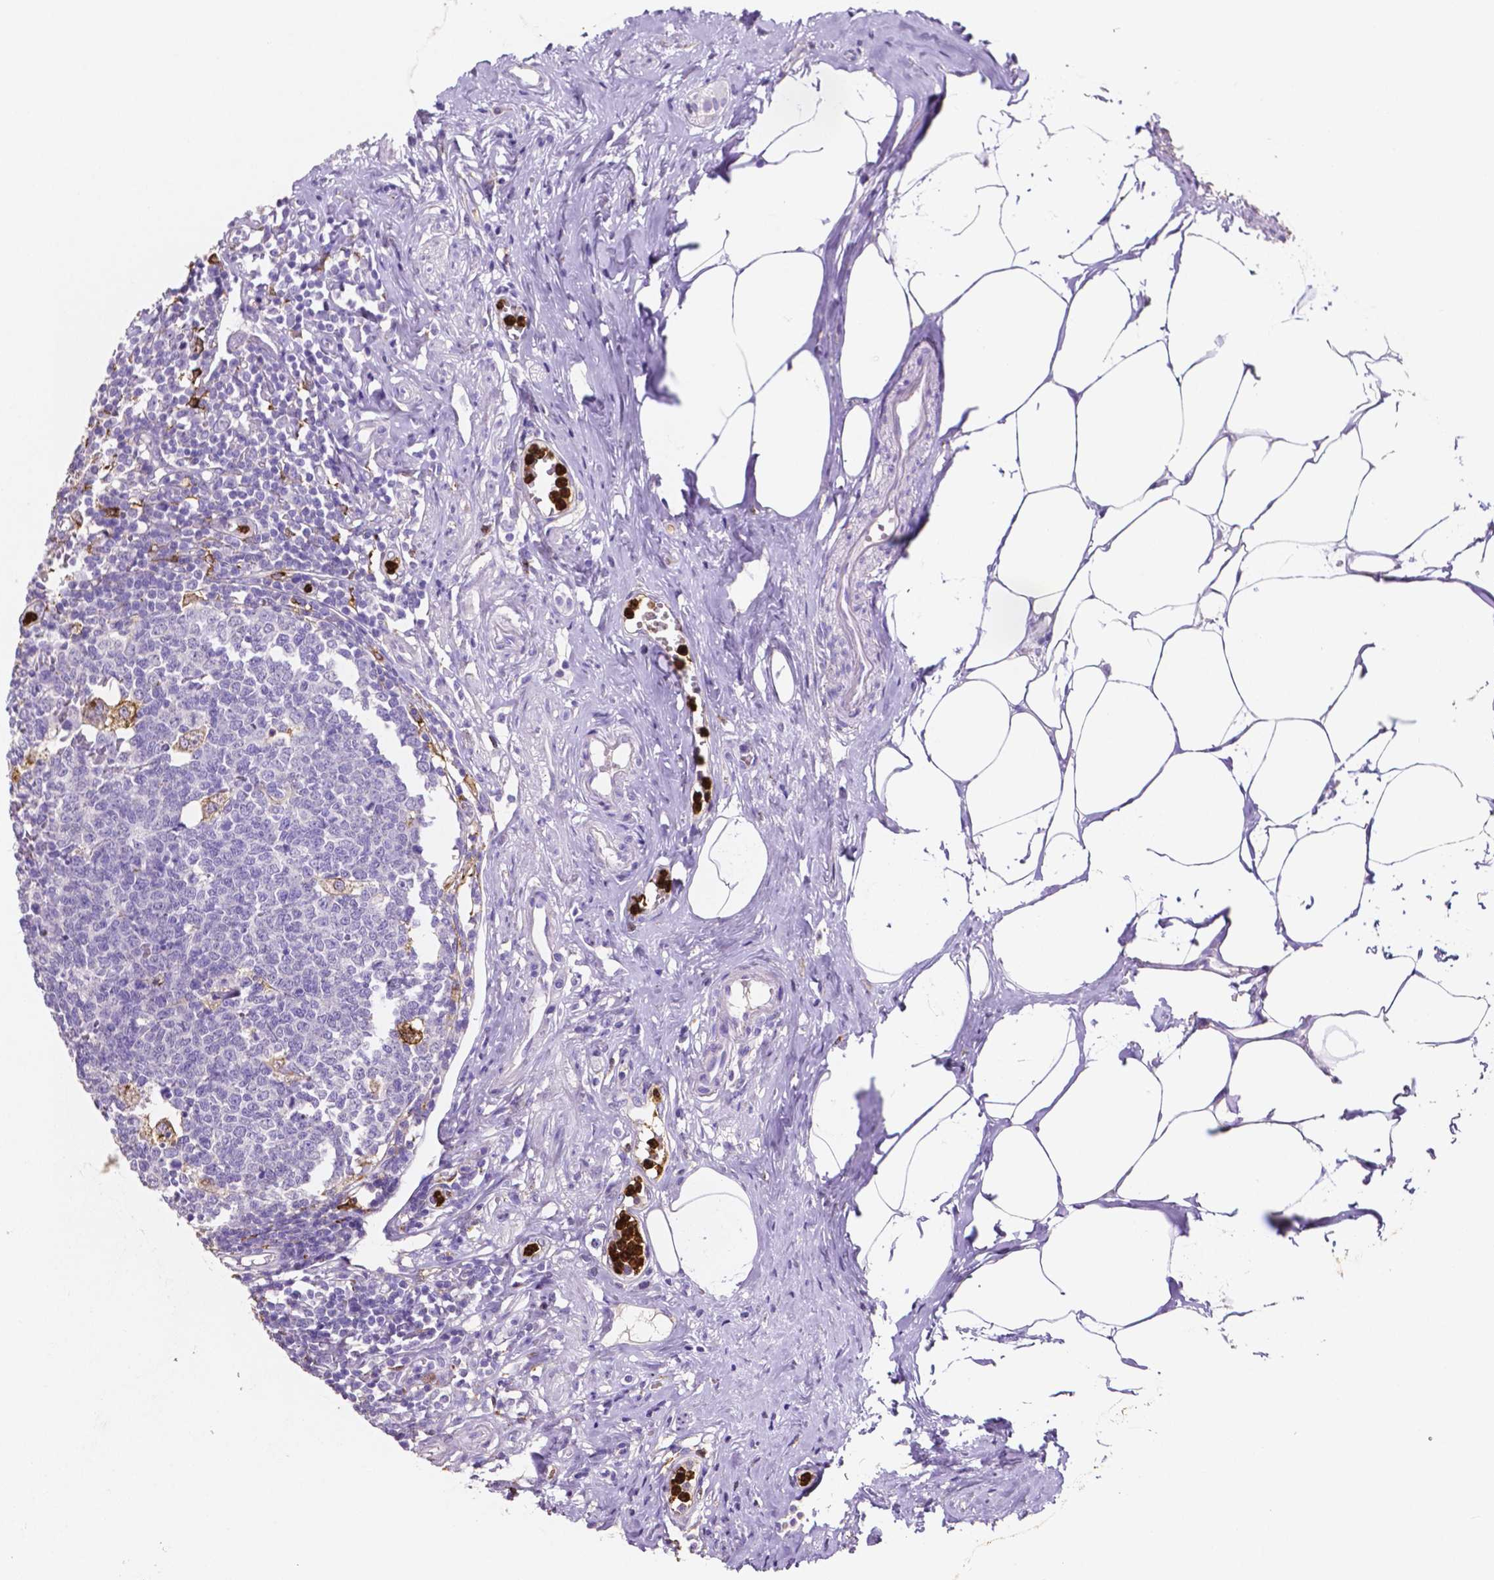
{"staining": {"intensity": "negative", "quantity": "none", "location": "none"}, "tissue": "appendix", "cell_type": "Glandular cells", "image_type": "normal", "snomed": [{"axis": "morphology", "description": "Normal tissue, NOS"}, {"axis": "morphology", "description": "Carcinoma, endometroid"}, {"axis": "topography", "description": "Appendix"}, {"axis": "topography", "description": "Colon"}], "caption": "DAB (3,3'-diaminobenzidine) immunohistochemical staining of normal appendix displays no significant positivity in glandular cells.", "gene": "MMP9", "patient": {"sex": "female", "age": 60}}